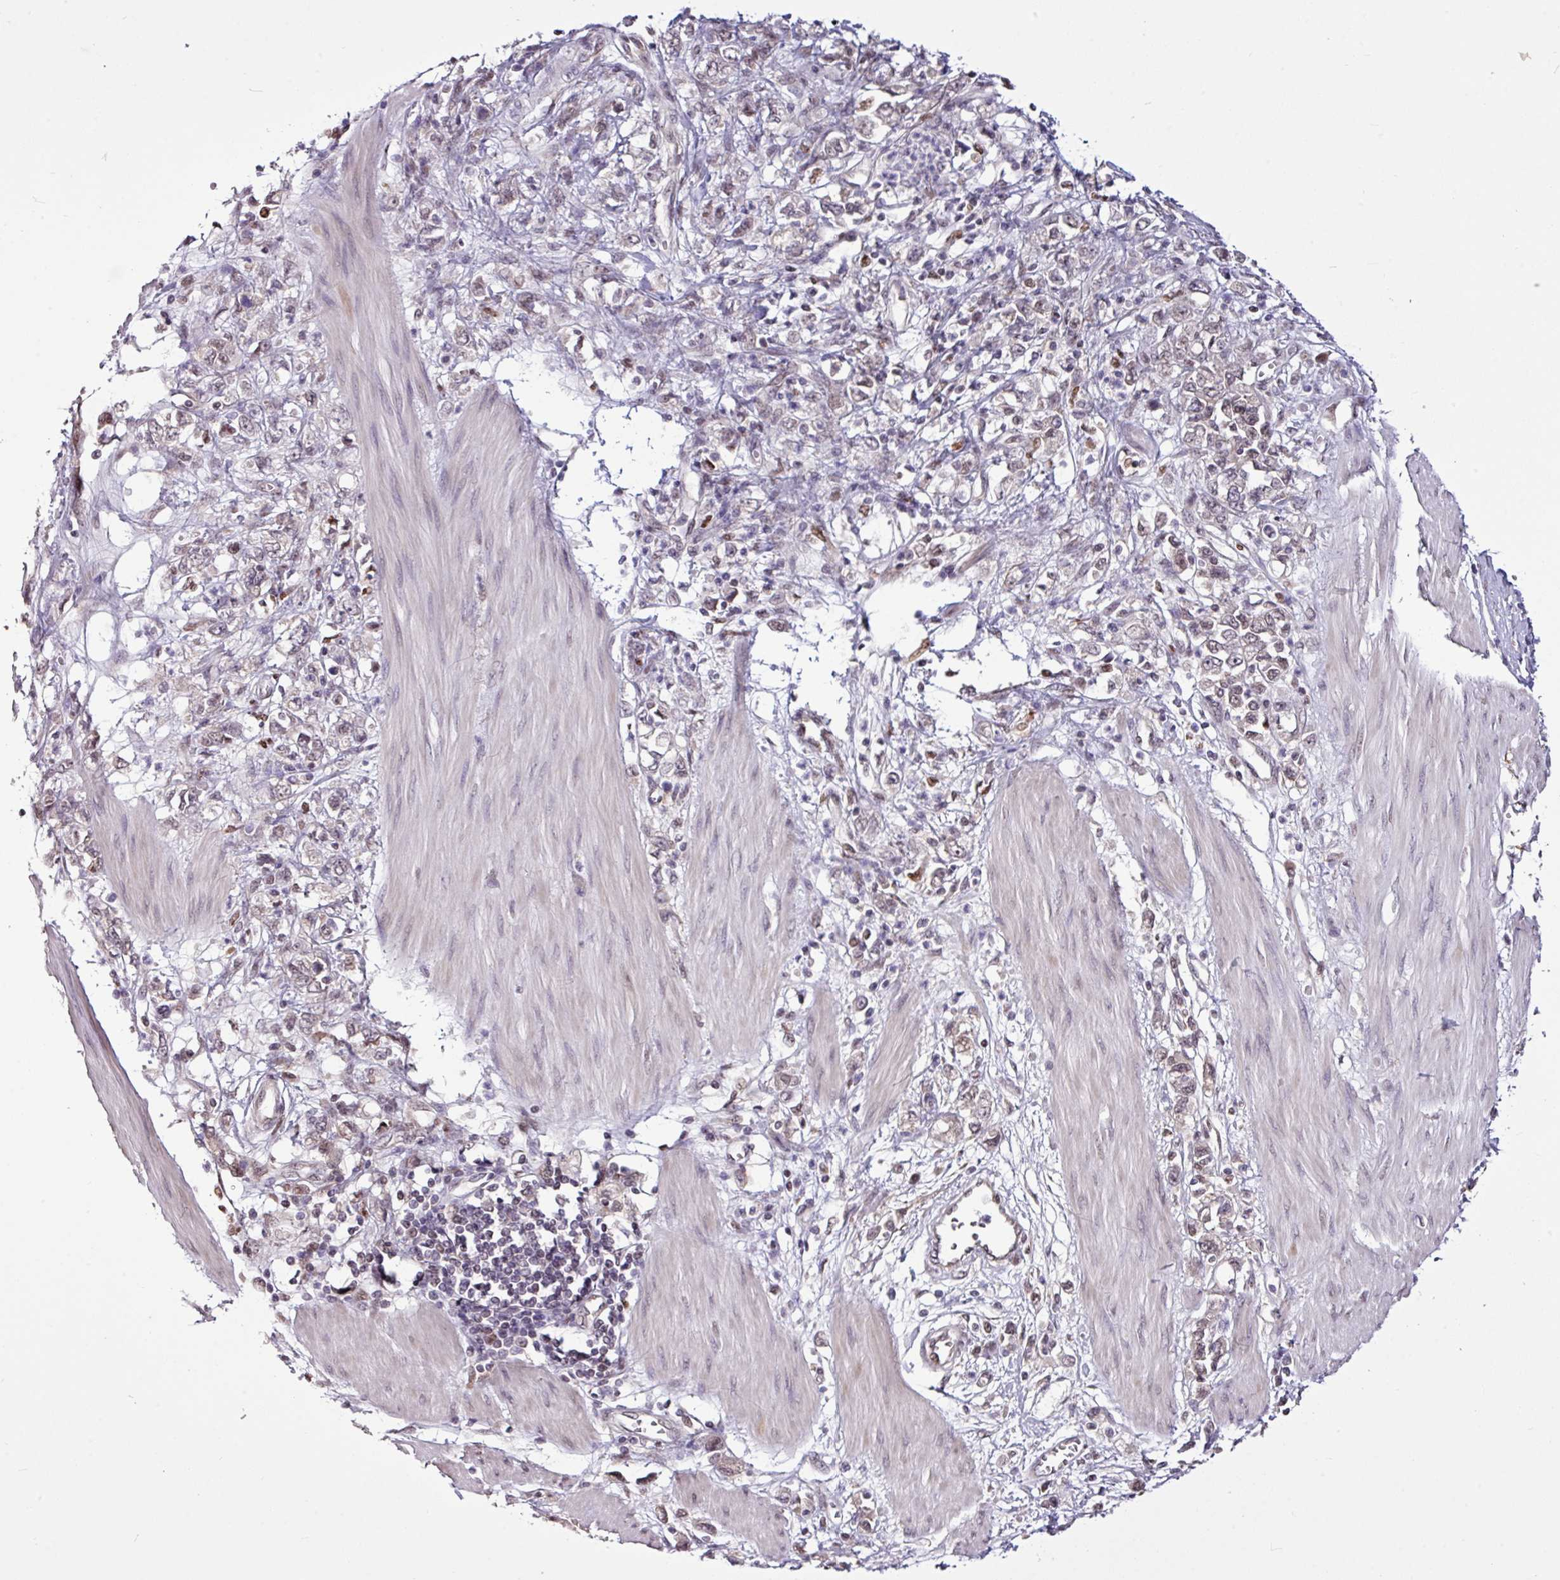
{"staining": {"intensity": "weak", "quantity": "<25%", "location": "nuclear"}, "tissue": "stomach cancer", "cell_type": "Tumor cells", "image_type": "cancer", "snomed": [{"axis": "morphology", "description": "Adenocarcinoma, NOS"}, {"axis": "topography", "description": "Stomach"}], "caption": "Human adenocarcinoma (stomach) stained for a protein using immunohistochemistry exhibits no positivity in tumor cells.", "gene": "SKIC2", "patient": {"sex": "female", "age": 76}}